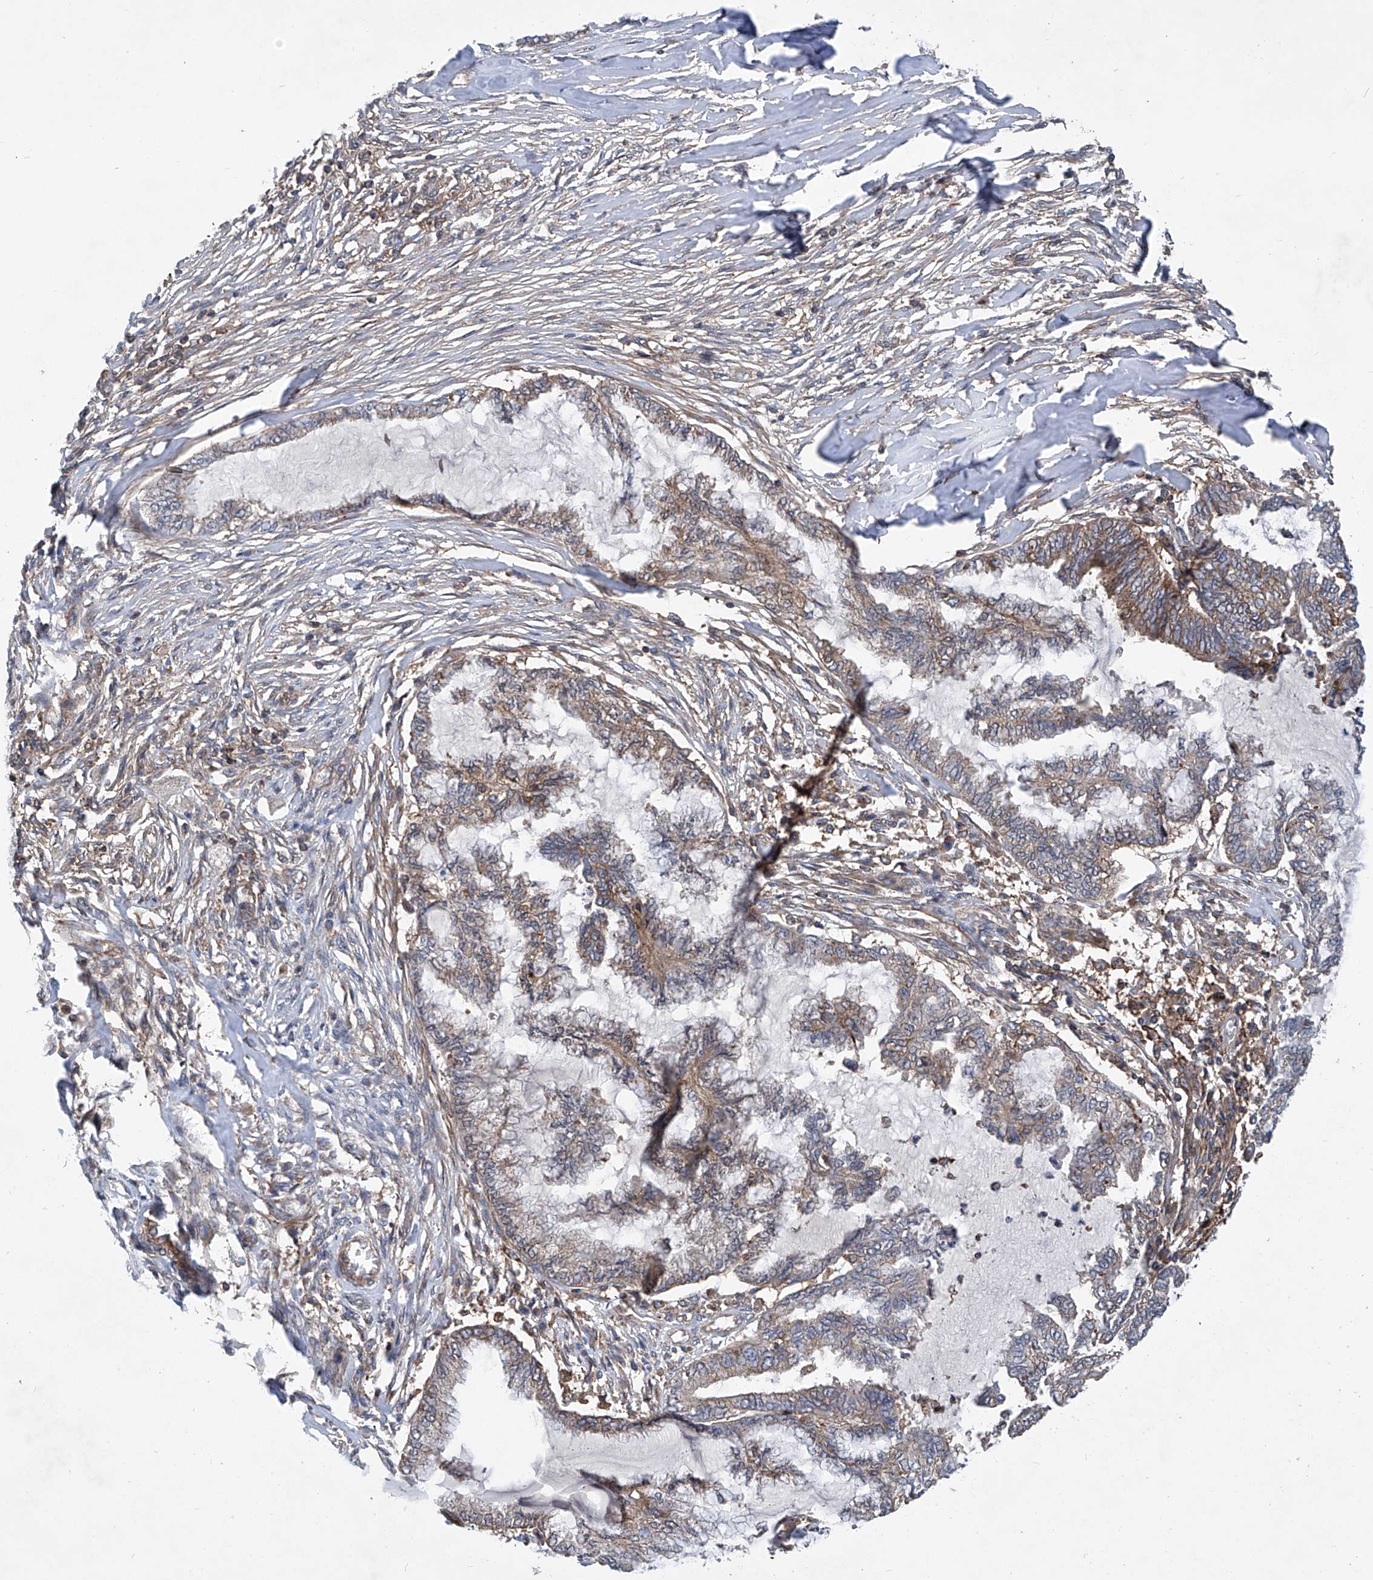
{"staining": {"intensity": "weak", "quantity": ">75%", "location": "cytoplasmic/membranous"}, "tissue": "endometrial cancer", "cell_type": "Tumor cells", "image_type": "cancer", "snomed": [{"axis": "morphology", "description": "Adenocarcinoma, NOS"}, {"axis": "topography", "description": "Endometrium"}], "caption": "Immunohistochemistry (IHC) (DAB) staining of endometrial adenocarcinoma displays weak cytoplasmic/membranous protein expression in approximately >75% of tumor cells. (brown staining indicates protein expression, while blue staining denotes nuclei).", "gene": "SMAP1", "patient": {"sex": "female", "age": 86}}